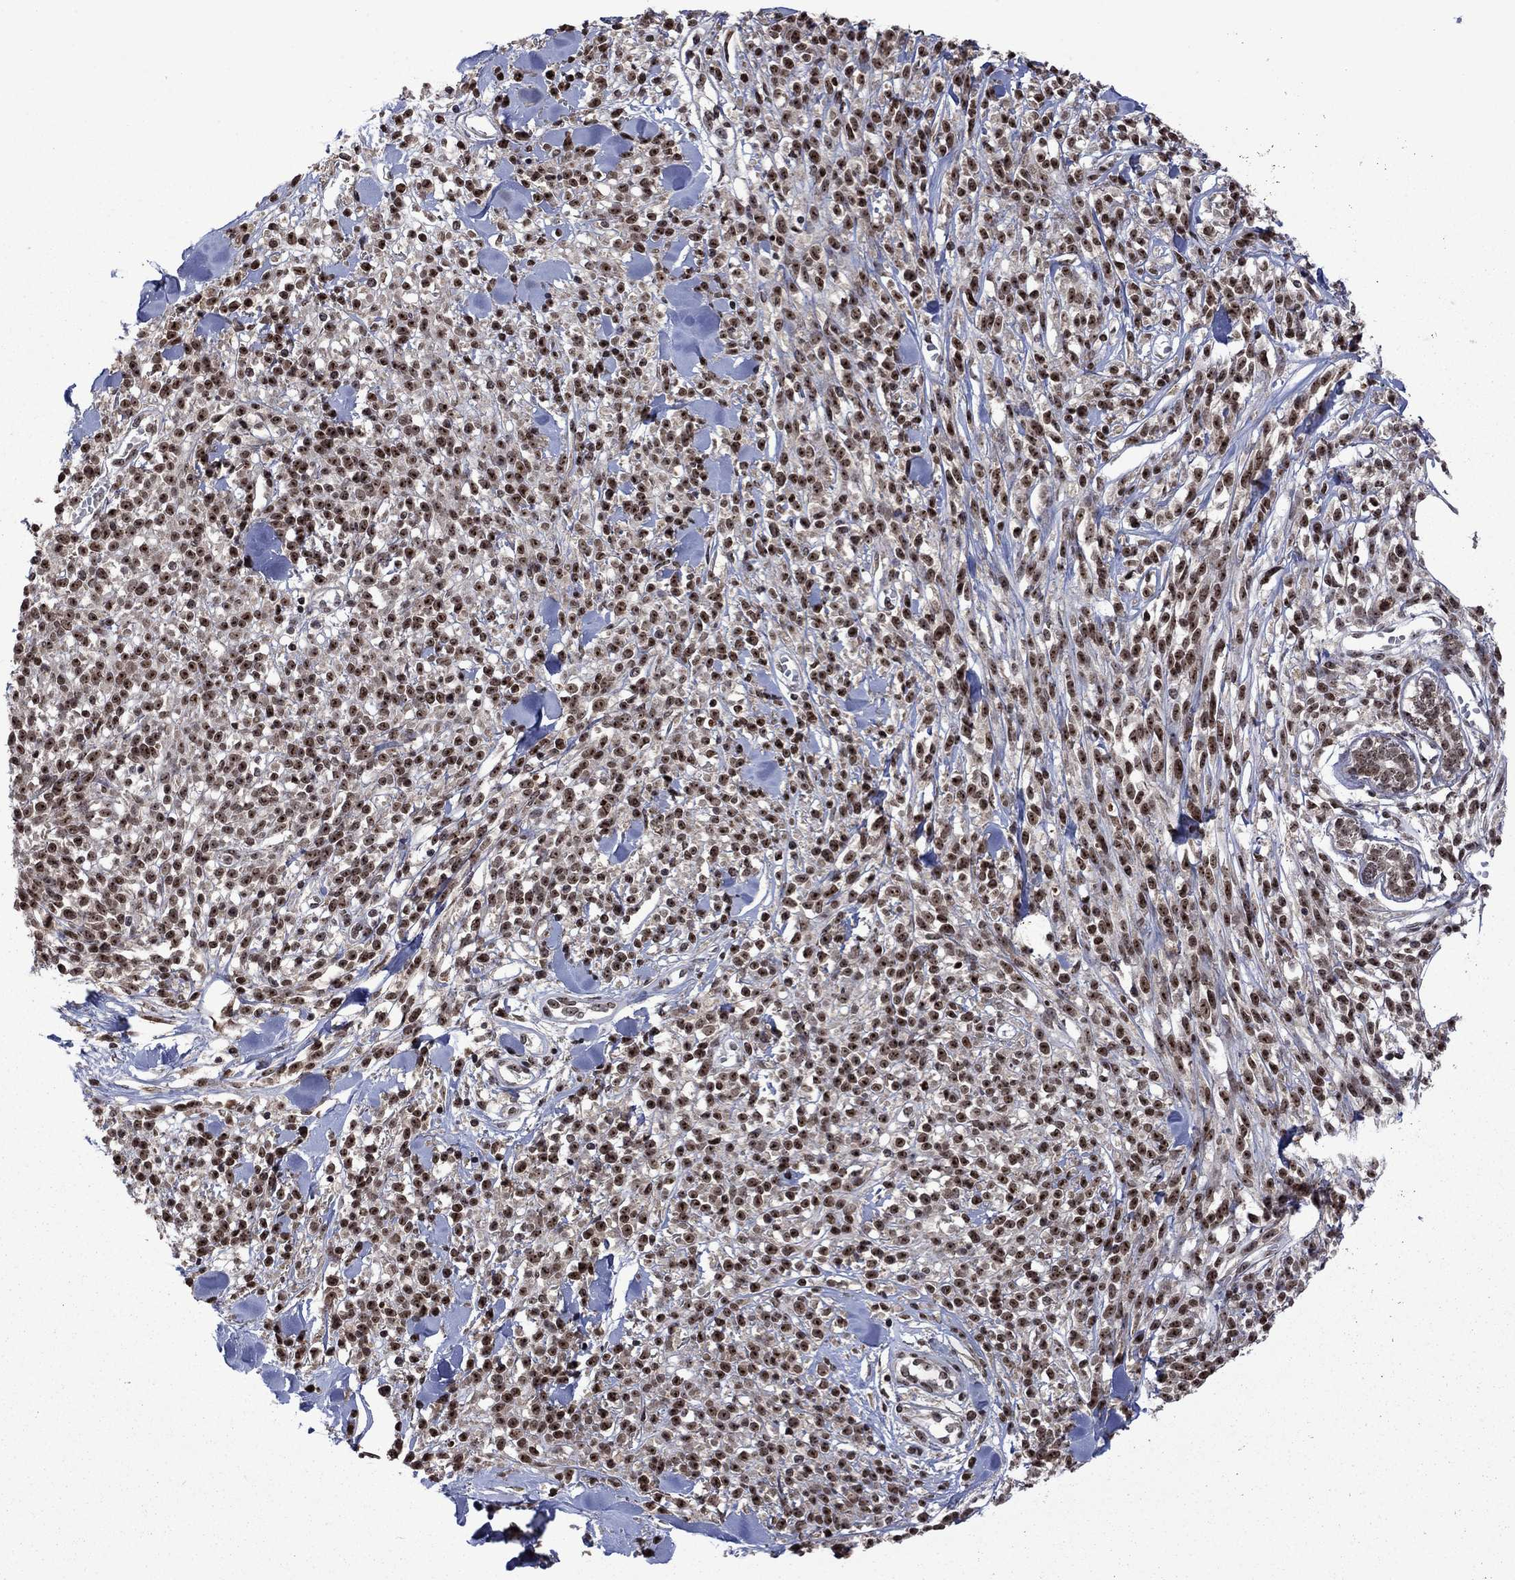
{"staining": {"intensity": "moderate", "quantity": ">75%", "location": "nuclear"}, "tissue": "melanoma", "cell_type": "Tumor cells", "image_type": "cancer", "snomed": [{"axis": "morphology", "description": "Malignant melanoma, NOS"}, {"axis": "topography", "description": "Skin"}, {"axis": "topography", "description": "Skin of trunk"}], "caption": "A brown stain labels moderate nuclear expression of a protein in melanoma tumor cells.", "gene": "FBL", "patient": {"sex": "male", "age": 74}}